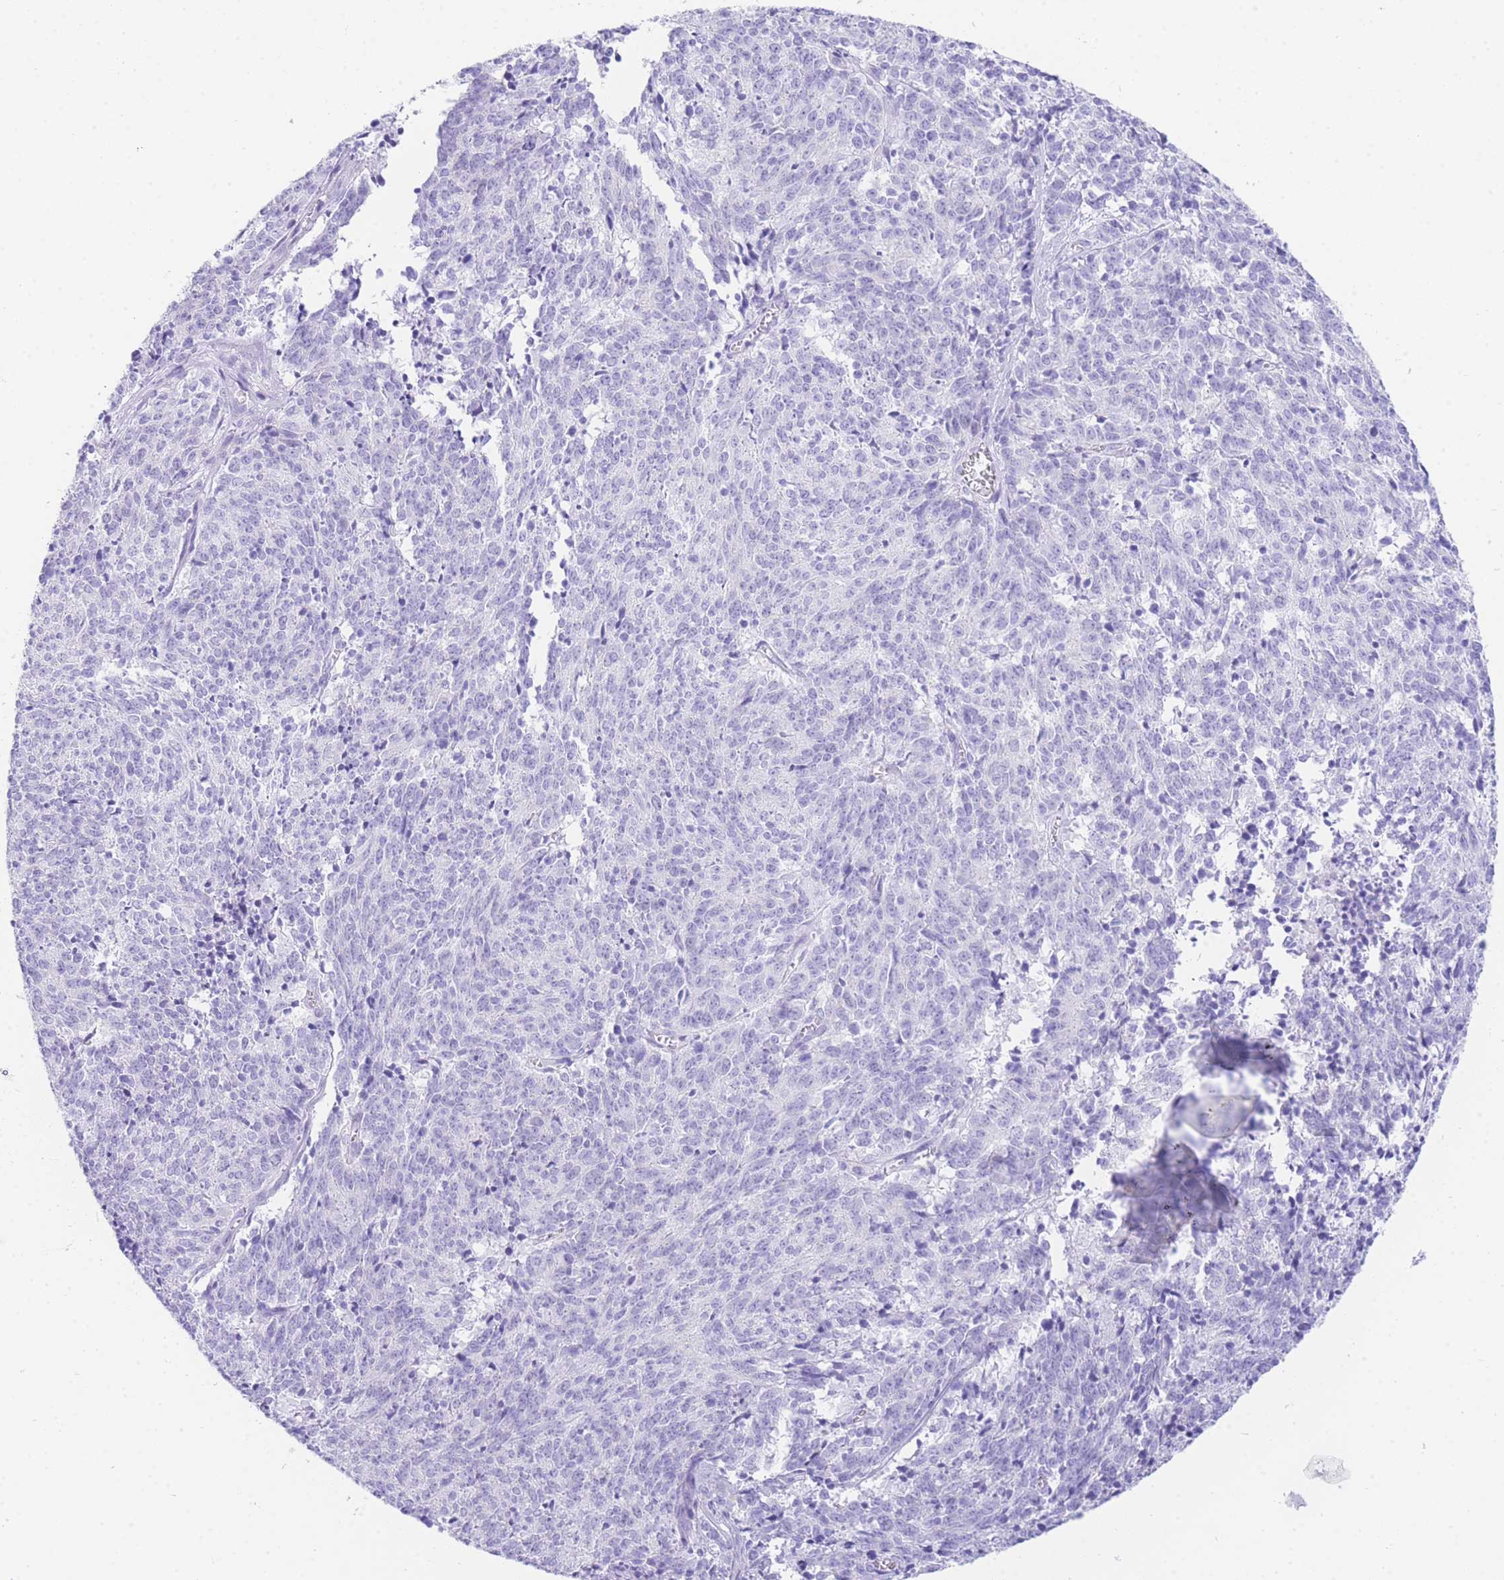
{"staining": {"intensity": "negative", "quantity": "none", "location": "none"}, "tissue": "cervical cancer", "cell_type": "Tumor cells", "image_type": "cancer", "snomed": [{"axis": "morphology", "description": "Squamous cell carcinoma, NOS"}, {"axis": "topography", "description": "Cervix"}], "caption": "Immunohistochemistry of cervical cancer (squamous cell carcinoma) displays no staining in tumor cells. Nuclei are stained in blue.", "gene": "ACSM4", "patient": {"sex": "female", "age": 29}}